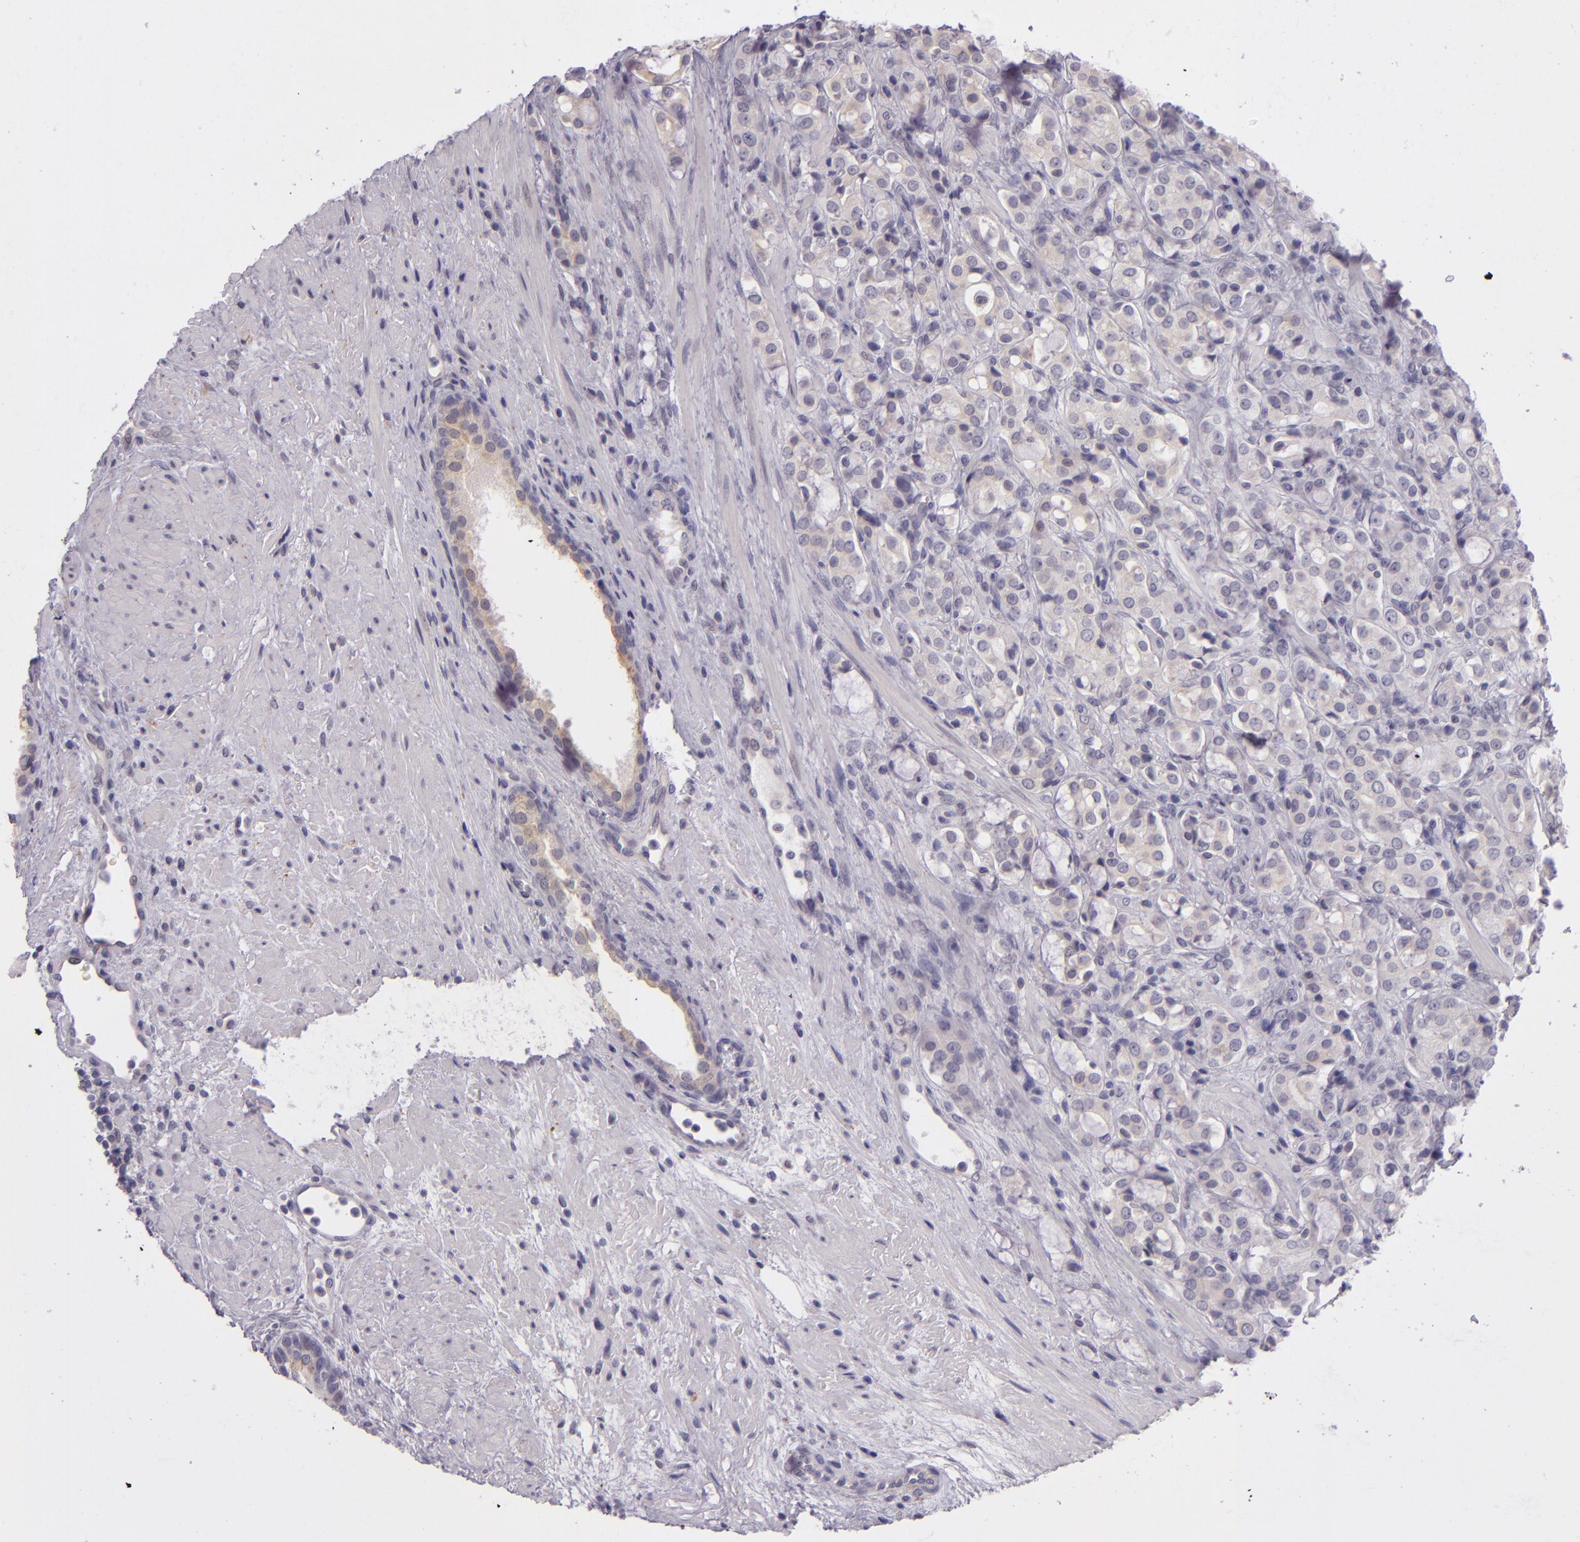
{"staining": {"intensity": "negative", "quantity": "none", "location": "none"}, "tissue": "prostate cancer", "cell_type": "Tumor cells", "image_type": "cancer", "snomed": [{"axis": "morphology", "description": "Adenocarcinoma, High grade"}, {"axis": "topography", "description": "Prostate"}], "caption": "Tumor cells are negative for protein expression in human prostate cancer (adenocarcinoma (high-grade)).", "gene": "SNCB", "patient": {"sex": "male", "age": 72}}